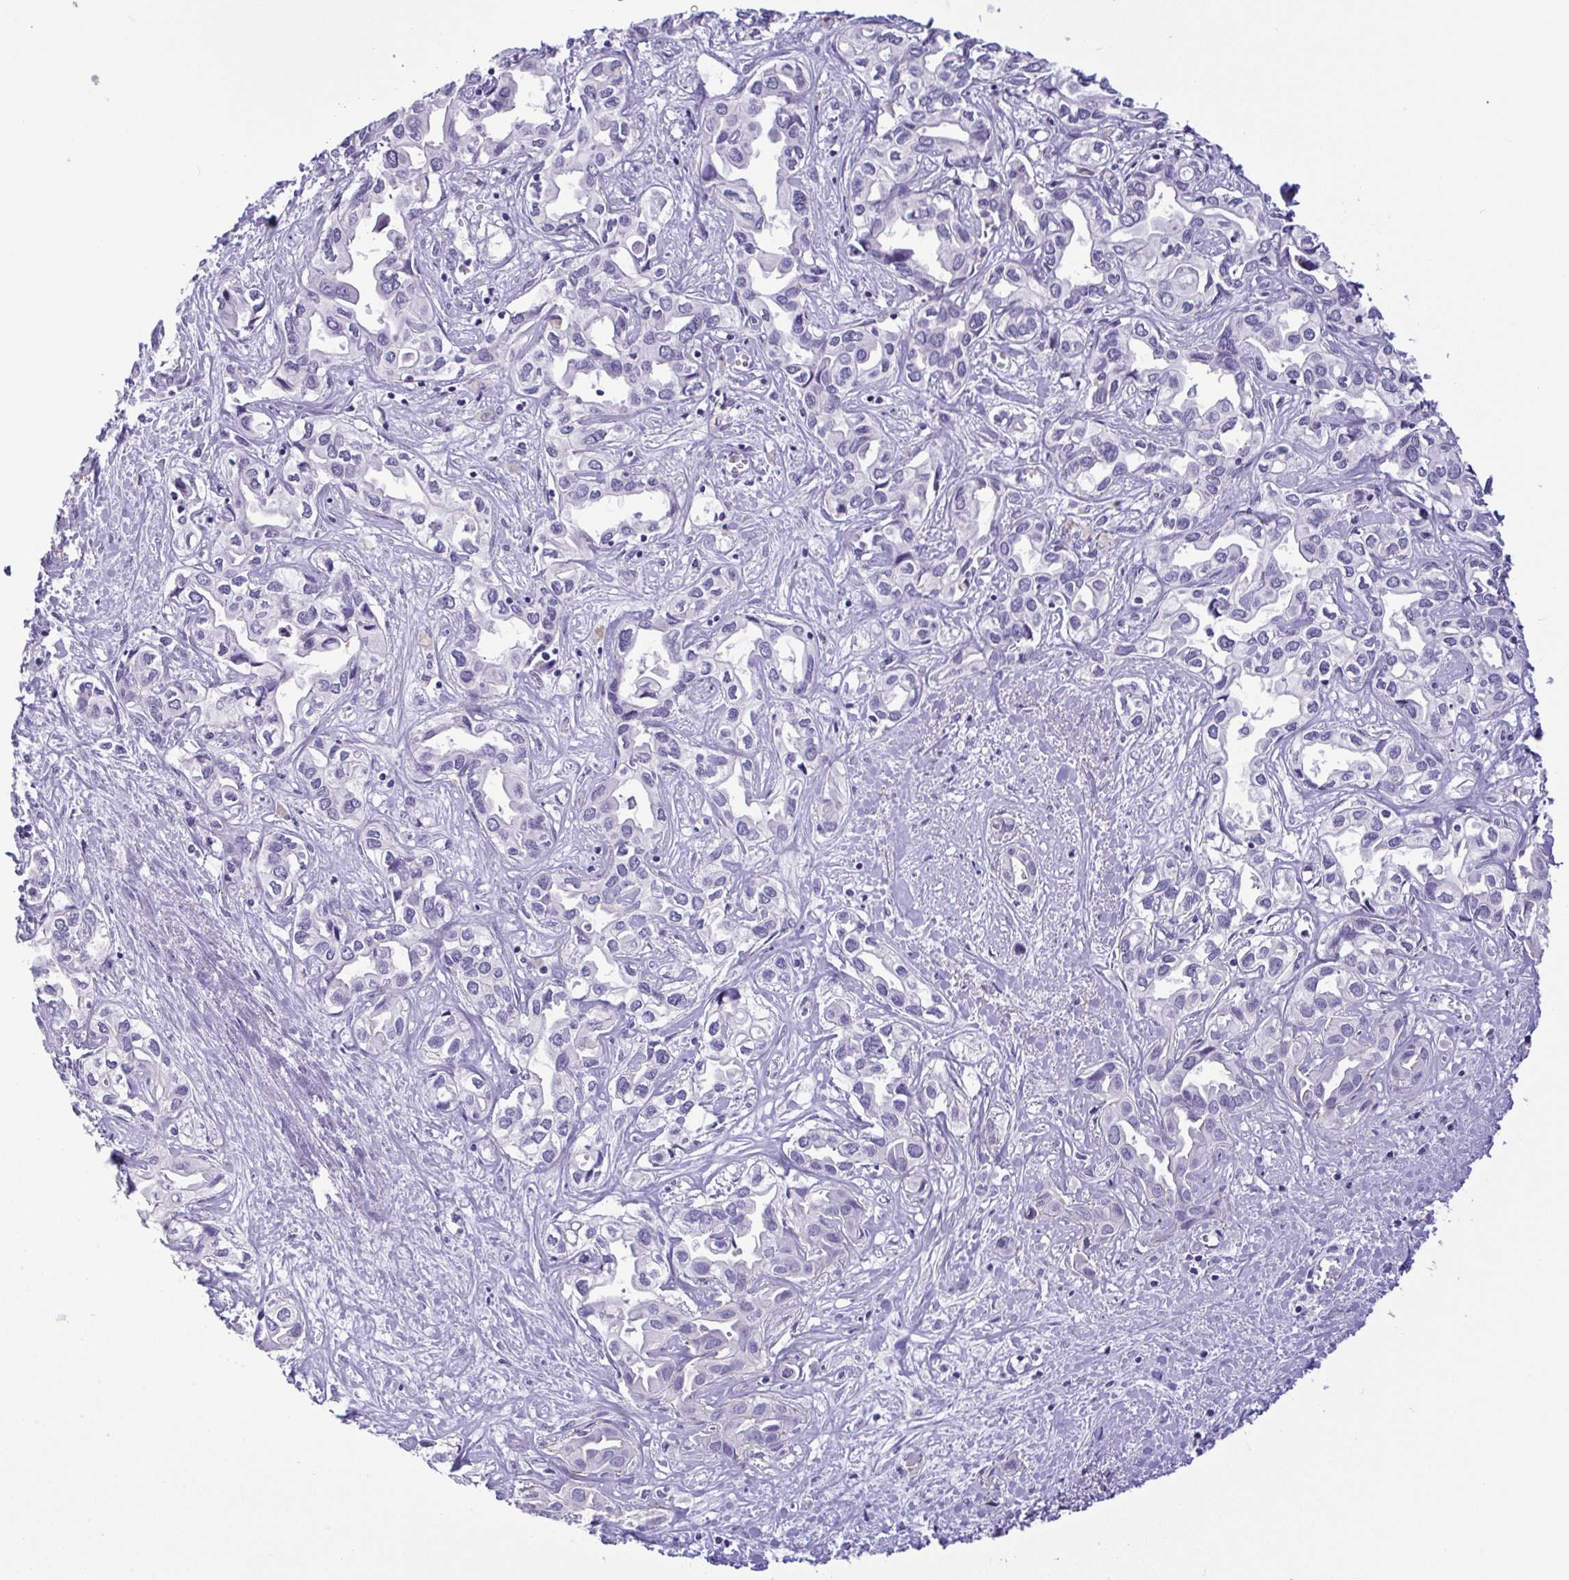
{"staining": {"intensity": "negative", "quantity": "none", "location": "none"}, "tissue": "liver cancer", "cell_type": "Tumor cells", "image_type": "cancer", "snomed": [{"axis": "morphology", "description": "Cholangiocarcinoma"}, {"axis": "topography", "description": "Liver"}], "caption": "Liver cancer (cholangiocarcinoma) was stained to show a protein in brown. There is no significant staining in tumor cells.", "gene": "YBX2", "patient": {"sex": "female", "age": 64}}